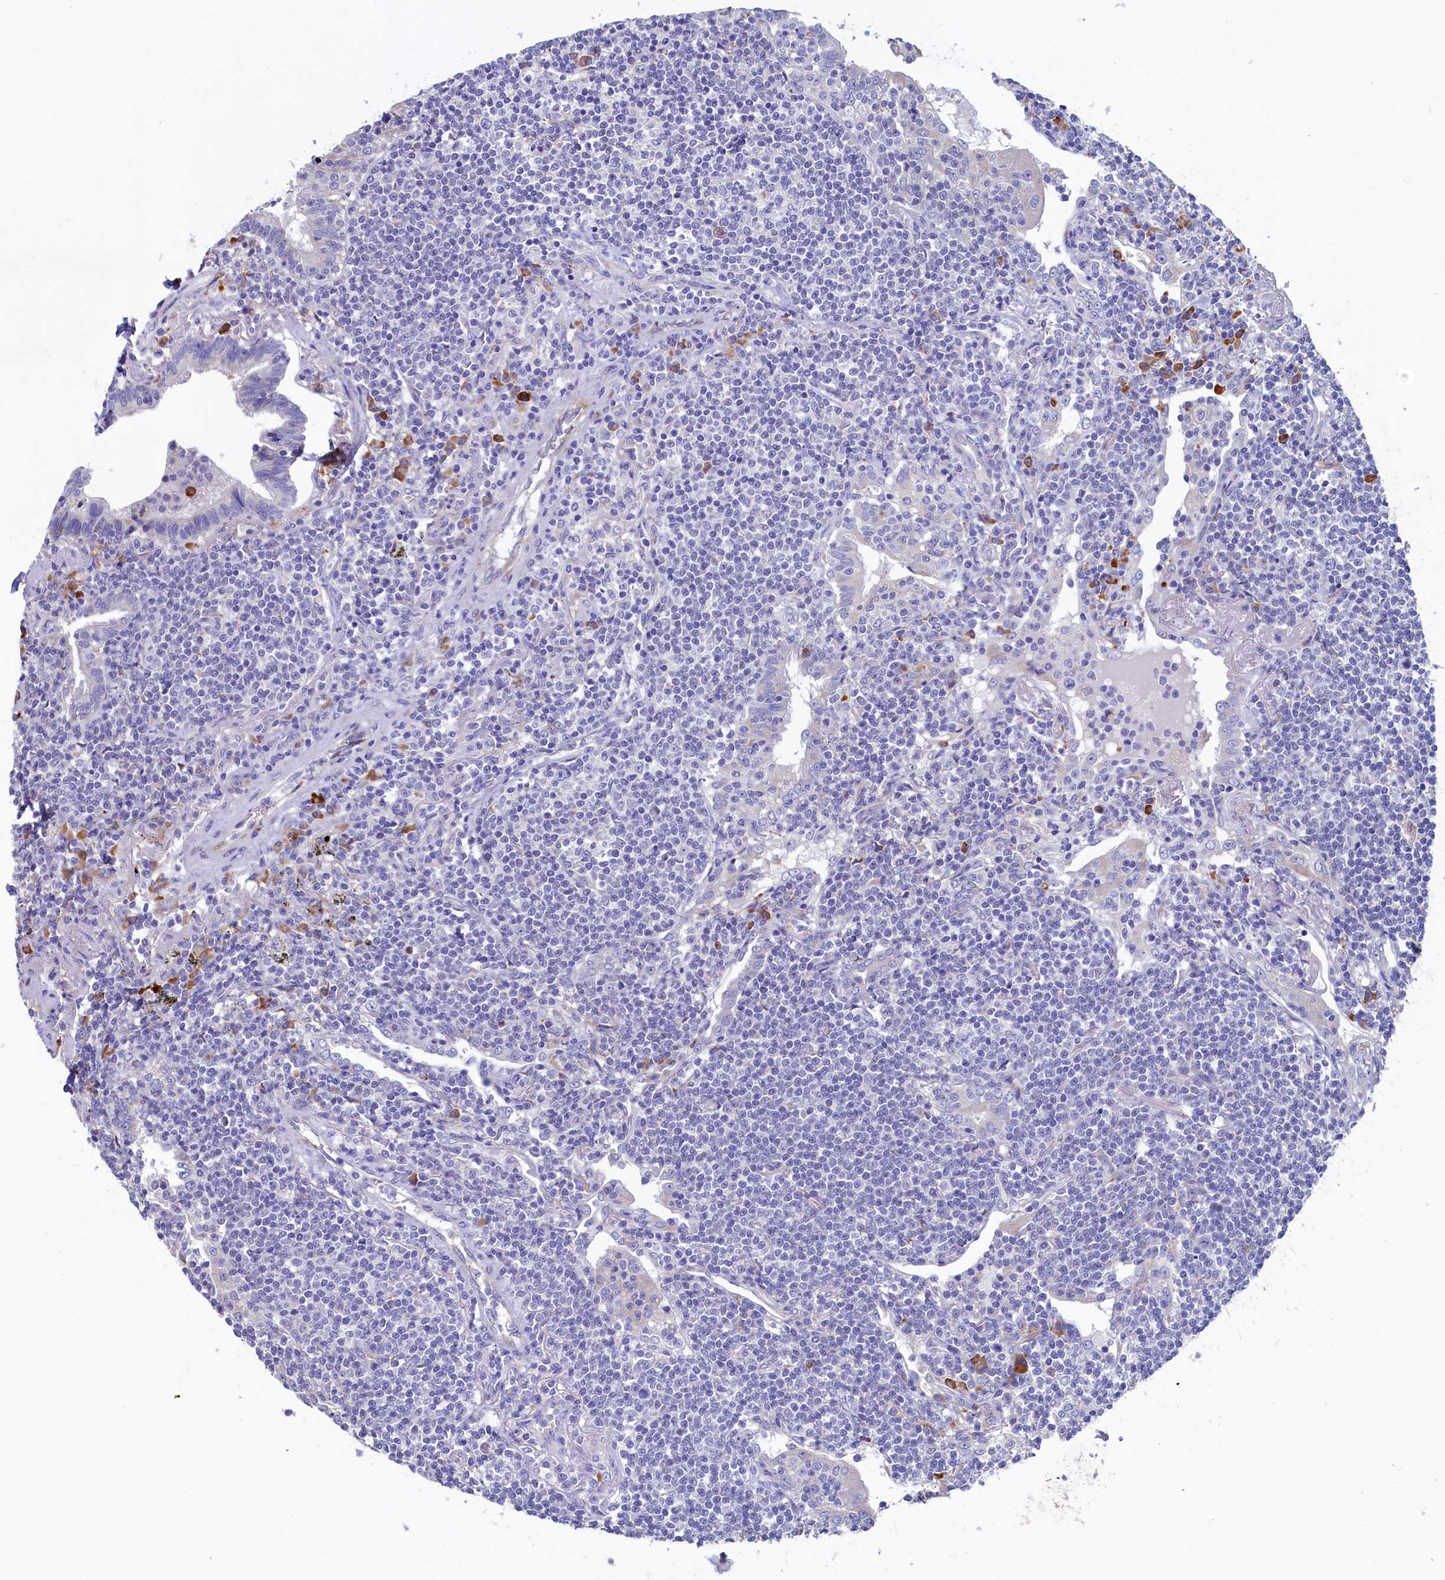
{"staining": {"intensity": "negative", "quantity": "none", "location": "none"}, "tissue": "lymphoma", "cell_type": "Tumor cells", "image_type": "cancer", "snomed": [{"axis": "morphology", "description": "Malignant lymphoma, non-Hodgkin's type, Low grade"}, {"axis": "topography", "description": "Lung"}], "caption": "Protein analysis of malignant lymphoma, non-Hodgkin's type (low-grade) shows no significant positivity in tumor cells.", "gene": "CBLIF", "patient": {"sex": "female", "age": 71}}